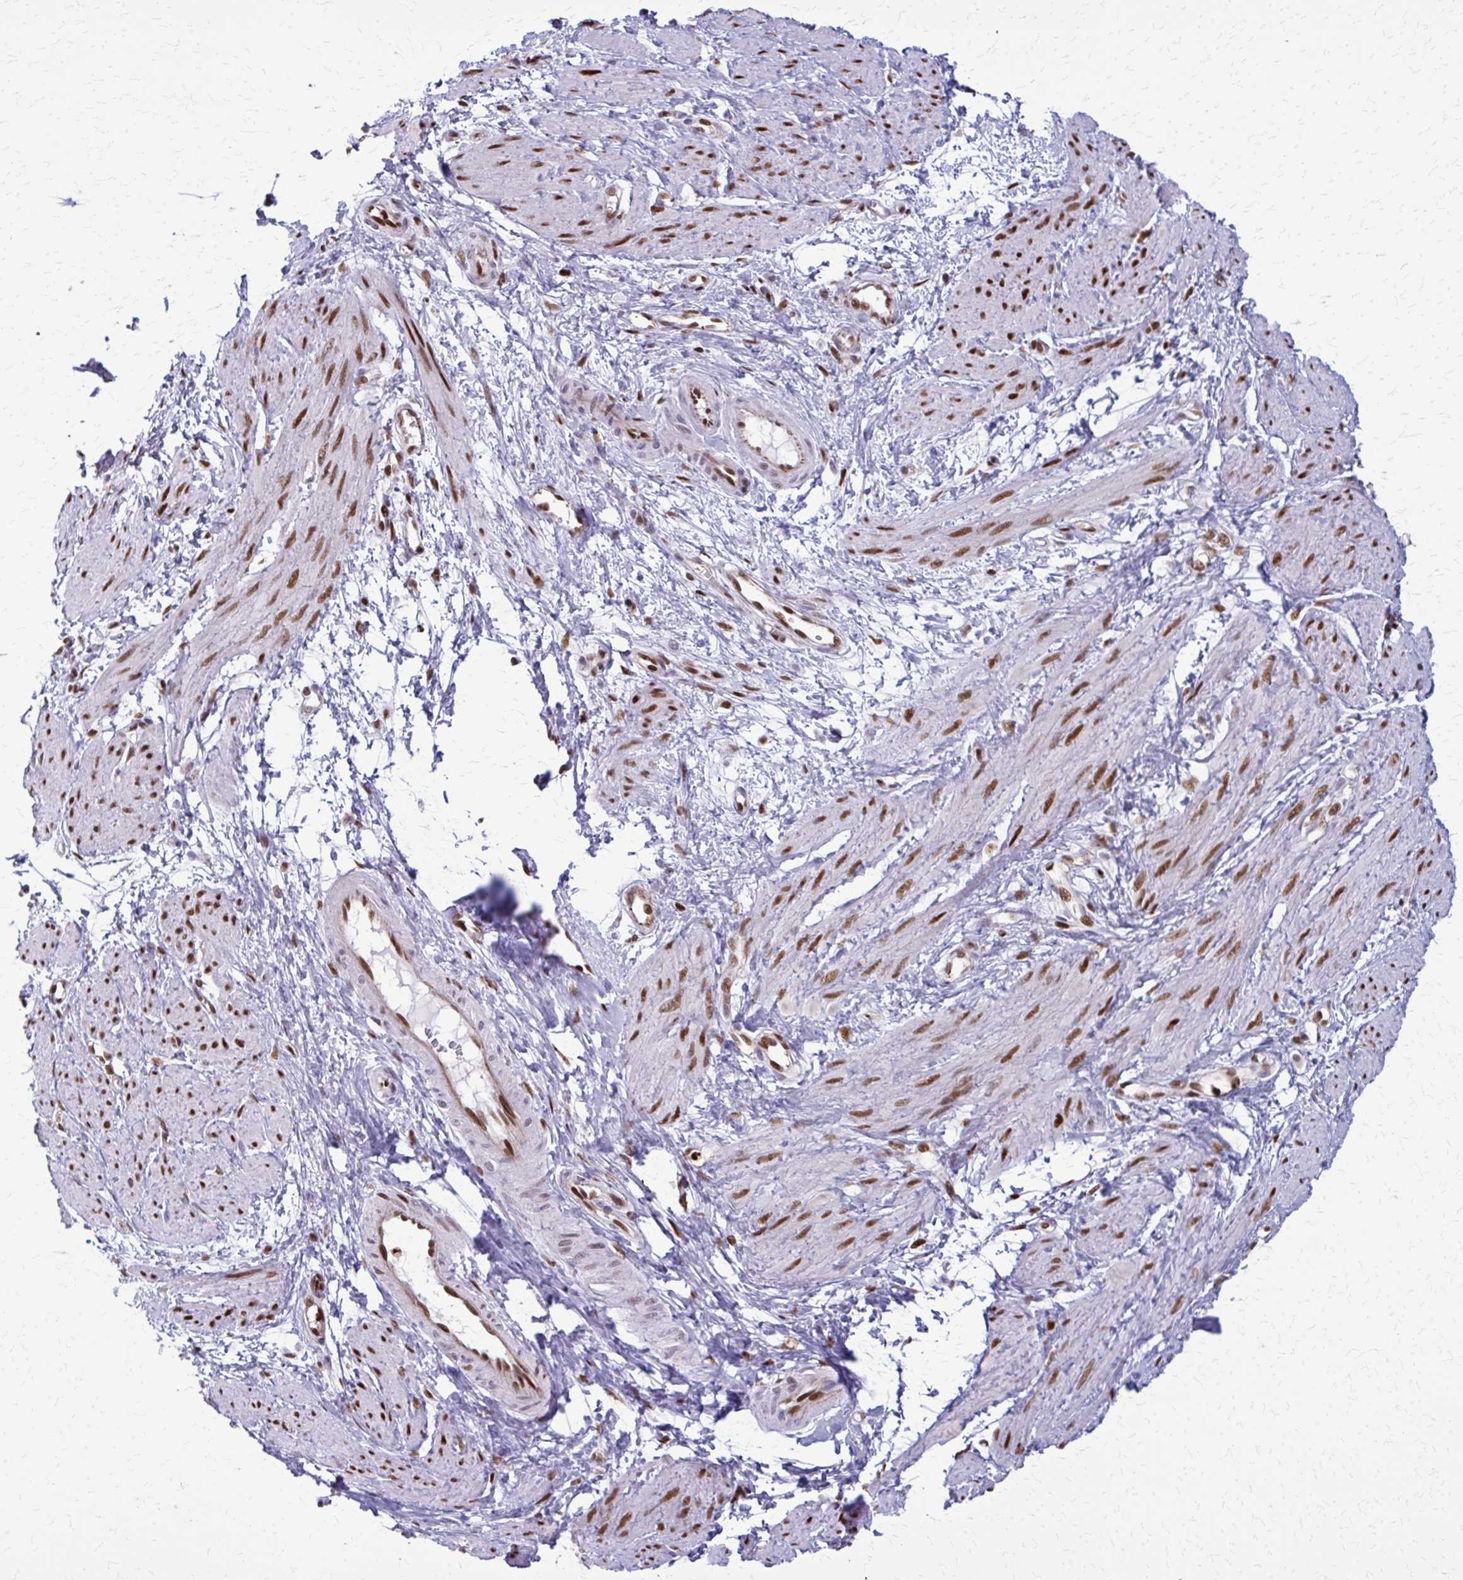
{"staining": {"intensity": "strong", "quantity": ">75%", "location": "nuclear"}, "tissue": "smooth muscle", "cell_type": "Smooth muscle cells", "image_type": "normal", "snomed": [{"axis": "morphology", "description": "Normal tissue, NOS"}, {"axis": "topography", "description": "Smooth muscle"}, {"axis": "topography", "description": "Uterus"}], "caption": "Immunohistochemical staining of normal smooth muscle shows strong nuclear protein expression in about >75% of smooth muscle cells.", "gene": "ZNF559", "patient": {"sex": "female", "age": 39}}